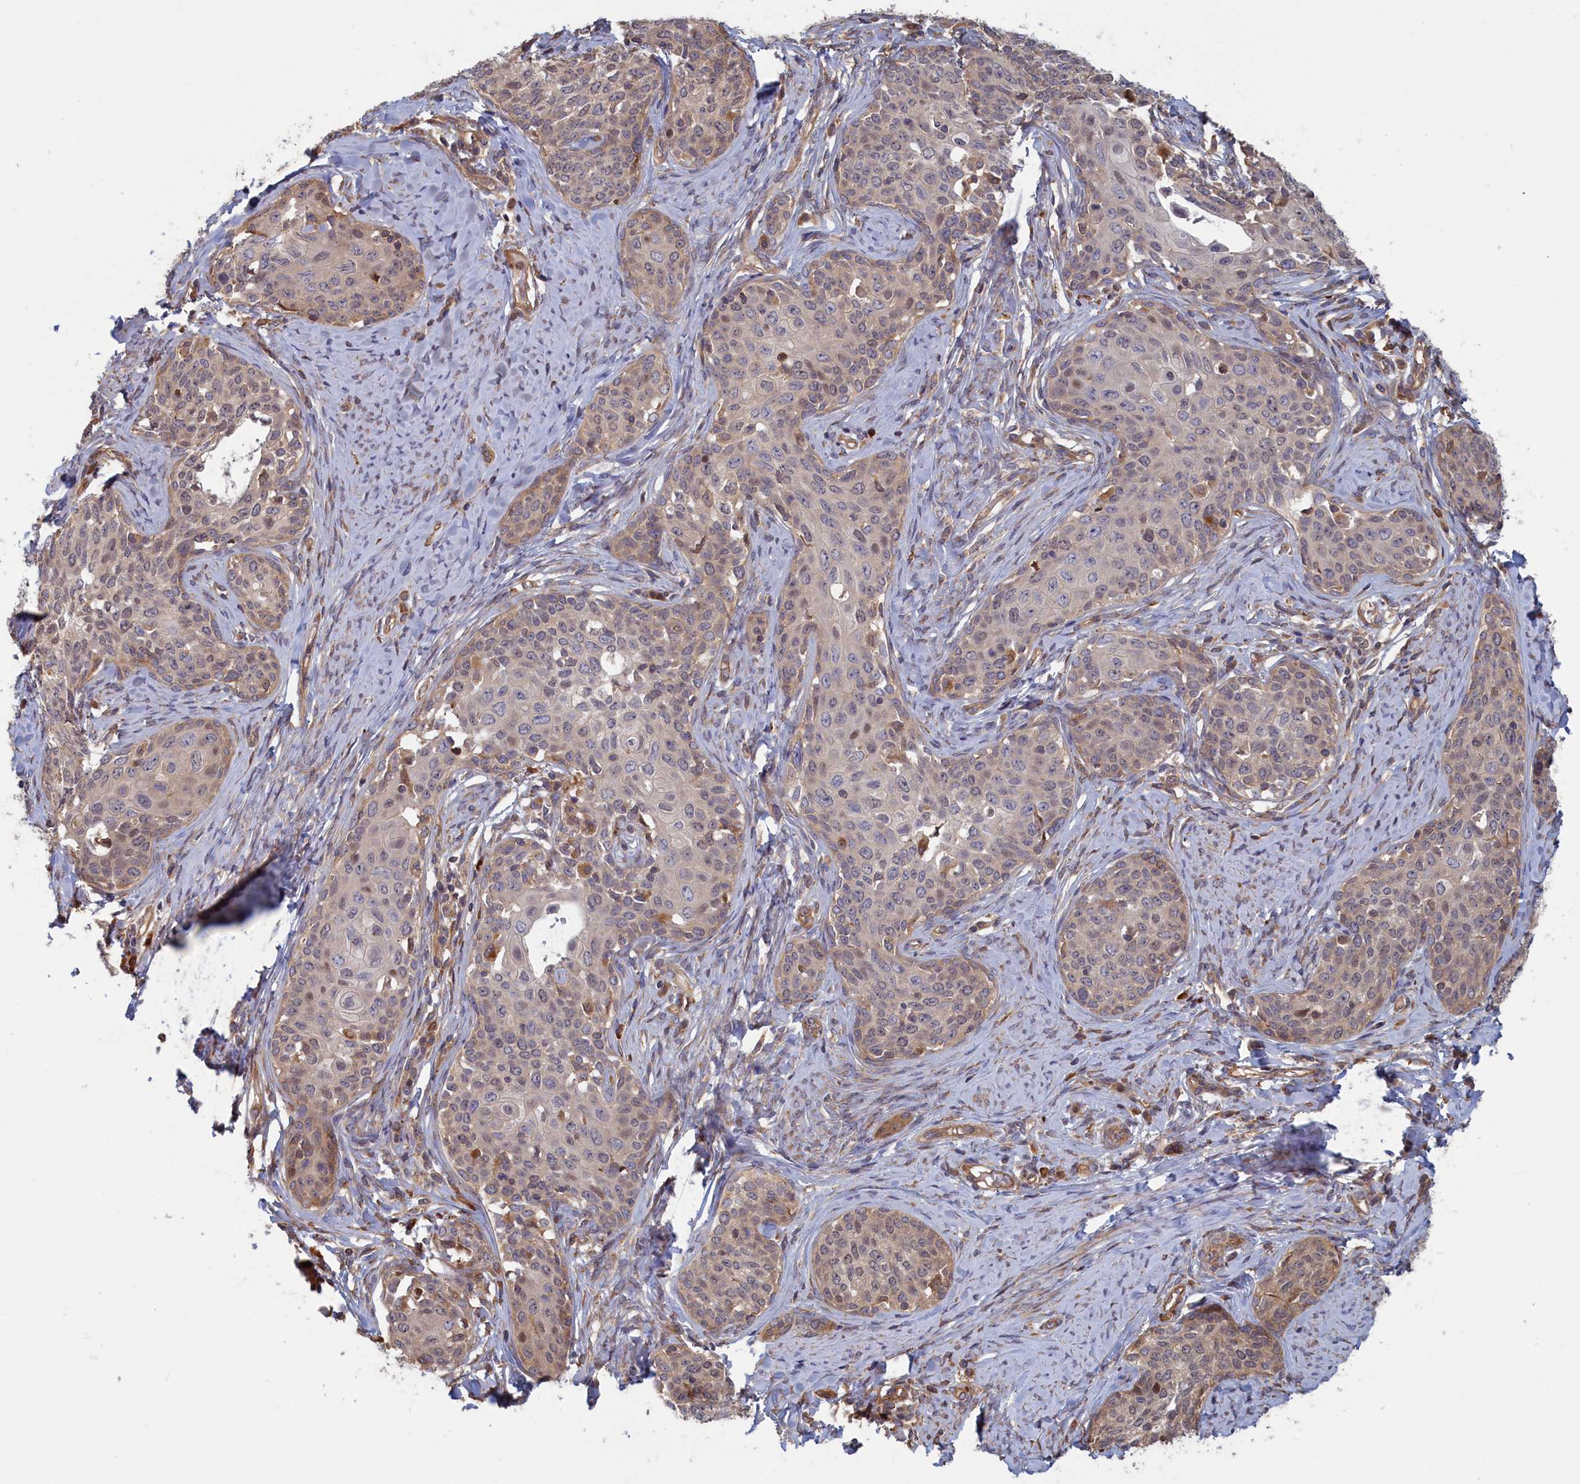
{"staining": {"intensity": "weak", "quantity": "<25%", "location": "cytoplasmic/membranous"}, "tissue": "cervical cancer", "cell_type": "Tumor cells", "image_type": "cancer", "snomed": [{"axis": "morphology", "description": "Squamous cell carcinoma, NOS"}, {"axis": "morphology", "description": "Adenocarcinoma, NOS"}, {"axis": "topography", "description": "Cervix"}], "caption": "High magnification brightfield microscopy of cervical squamous cell carcinoma stained with DAB (3,3'-diaminobenzidine) (brown) and counterstained with hematoxylin (blue): tumor cells show no significant positivity.", "gene": "RILPL1", "patient": {"sex": "female", "age": 52}}